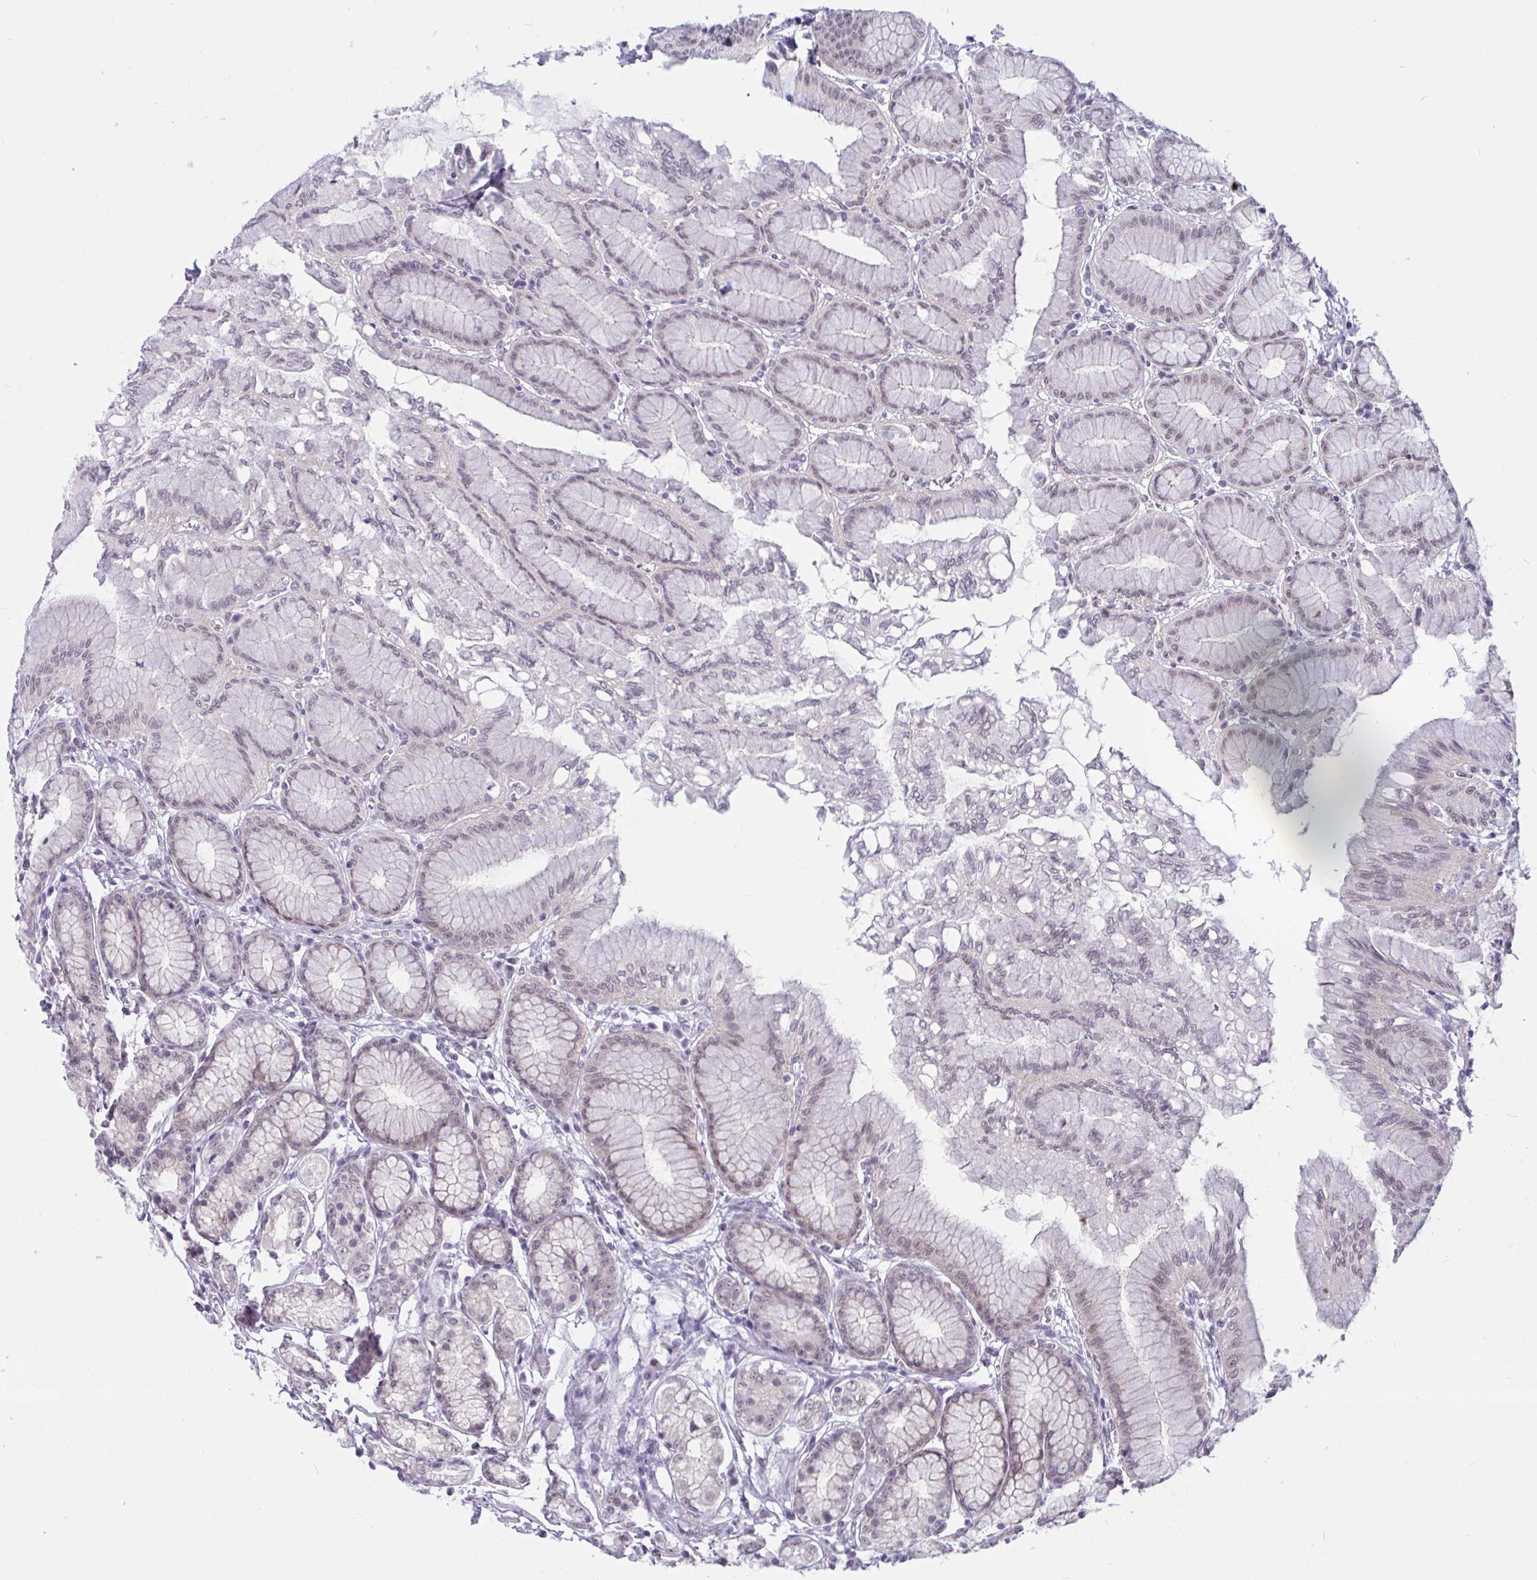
{"staining": {"intensity": "weak", "quantity": "25%-75%", "location": "cytoplasmic/membranous,nuclear"}, "tissue": "stomach", "cell_type": "Glandular cells", "image_type": "normal", "snomed": [{"axis": "morphology", "description": "Normal tissue, NOS"}, {"axis": "topography", "description": "Stomach"}, {"axis": "topography", "description": "Stomach, lower"}], "caption": "Stomach stained with immunohistochemistry (IHC) shows weak cytoplasmic/membranous,nuclear positivity in about 25%-75% of glandular cells. (DAB IHC with brightfield microscopy, high magnification).", "gene": "PRR14", "patient": {"sex": "male", "age": 76}}